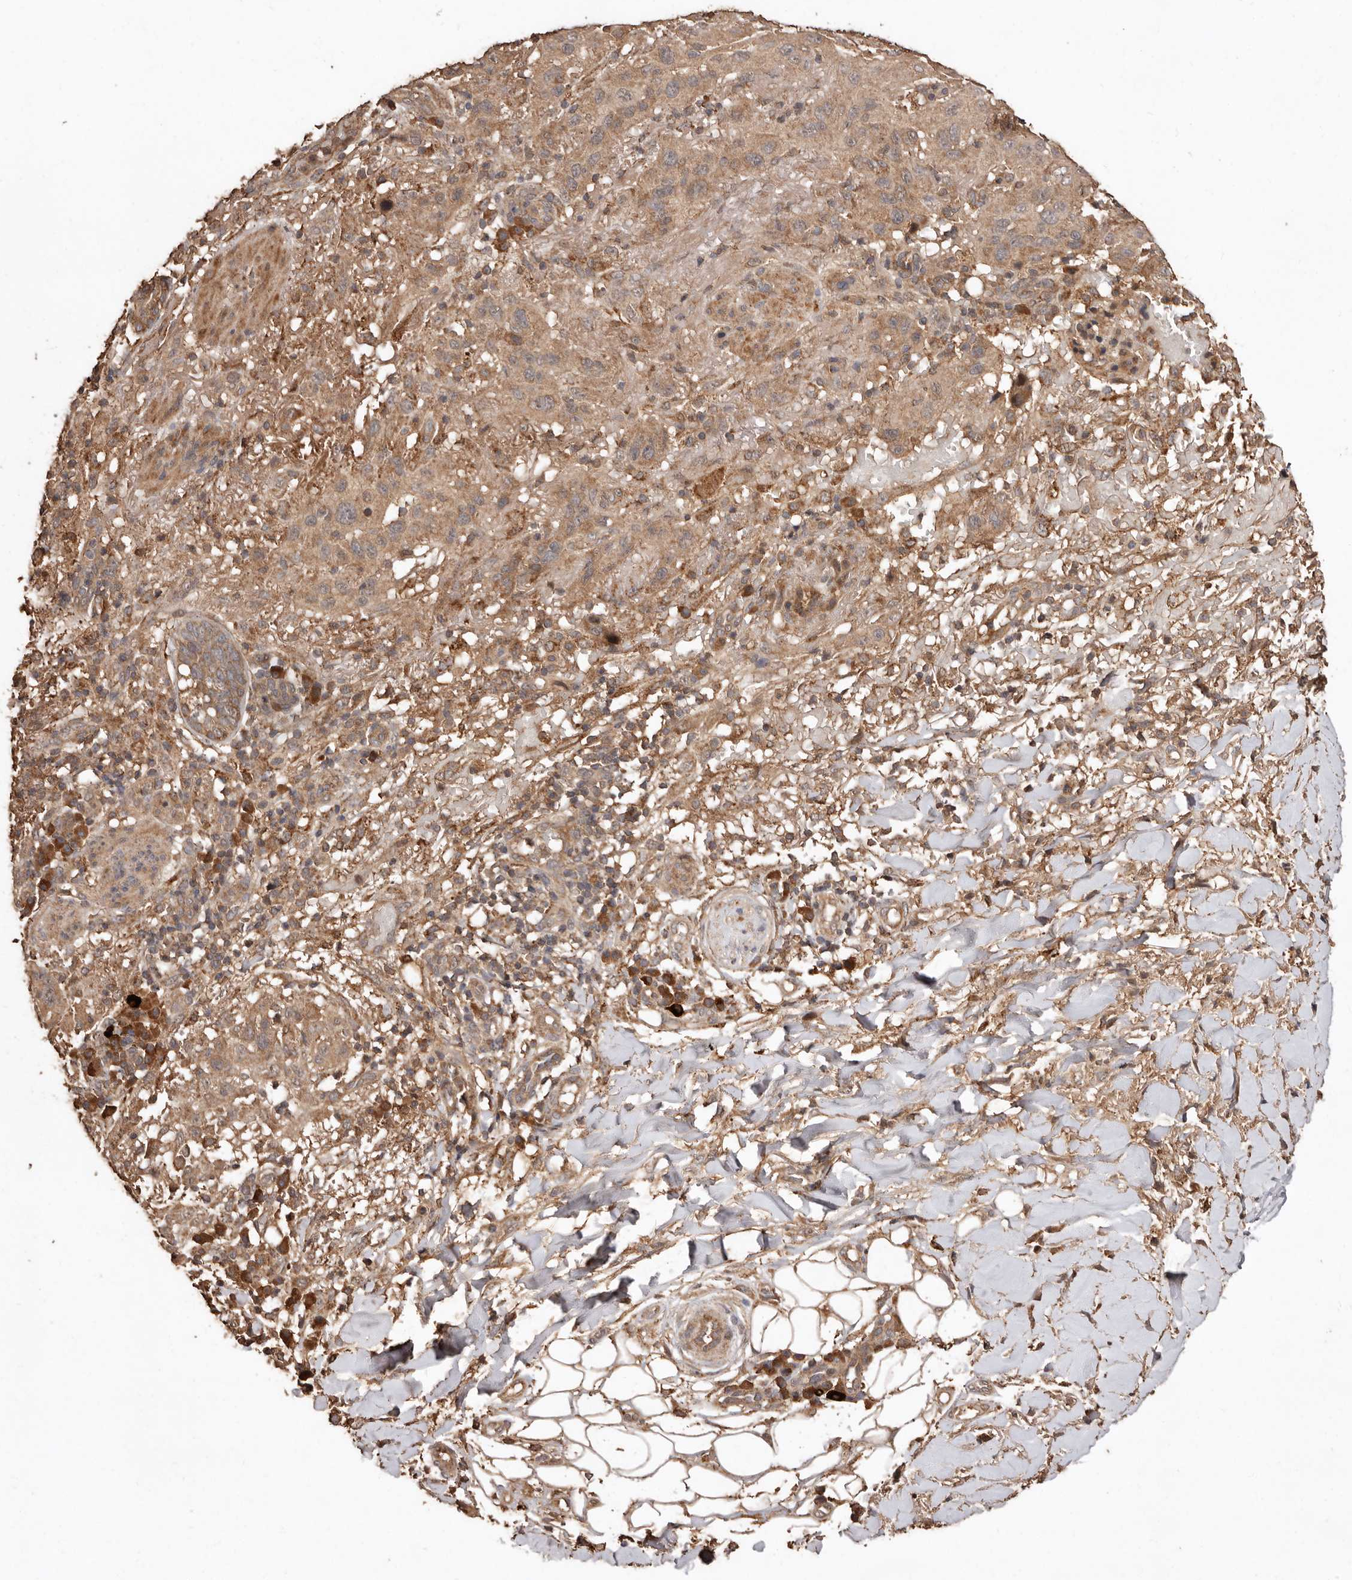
{"staining": {"intensity": "weak", "quantity": ">75%", "location": "cytoplasmic/membranous"}, "tissue": "skin cancer", "cell_type": "Tumor cells", "image_type": "cancer", "snomed": [{"axis": "morphology", "description": "Normal tissue, NOS"}, {"axis": "morphology", "description": "Squamous cell carcinoma, NOS"}, {"axis": "topography", "description": "Skin"}], "caption": "Weak cytoplasmic/membranous staining is appreciated in approximately >75% of tumor cells in squamous cell carcinoma (skin).", "gene": "RWDD1", "patient": {"sex": "female", "age": 96}}